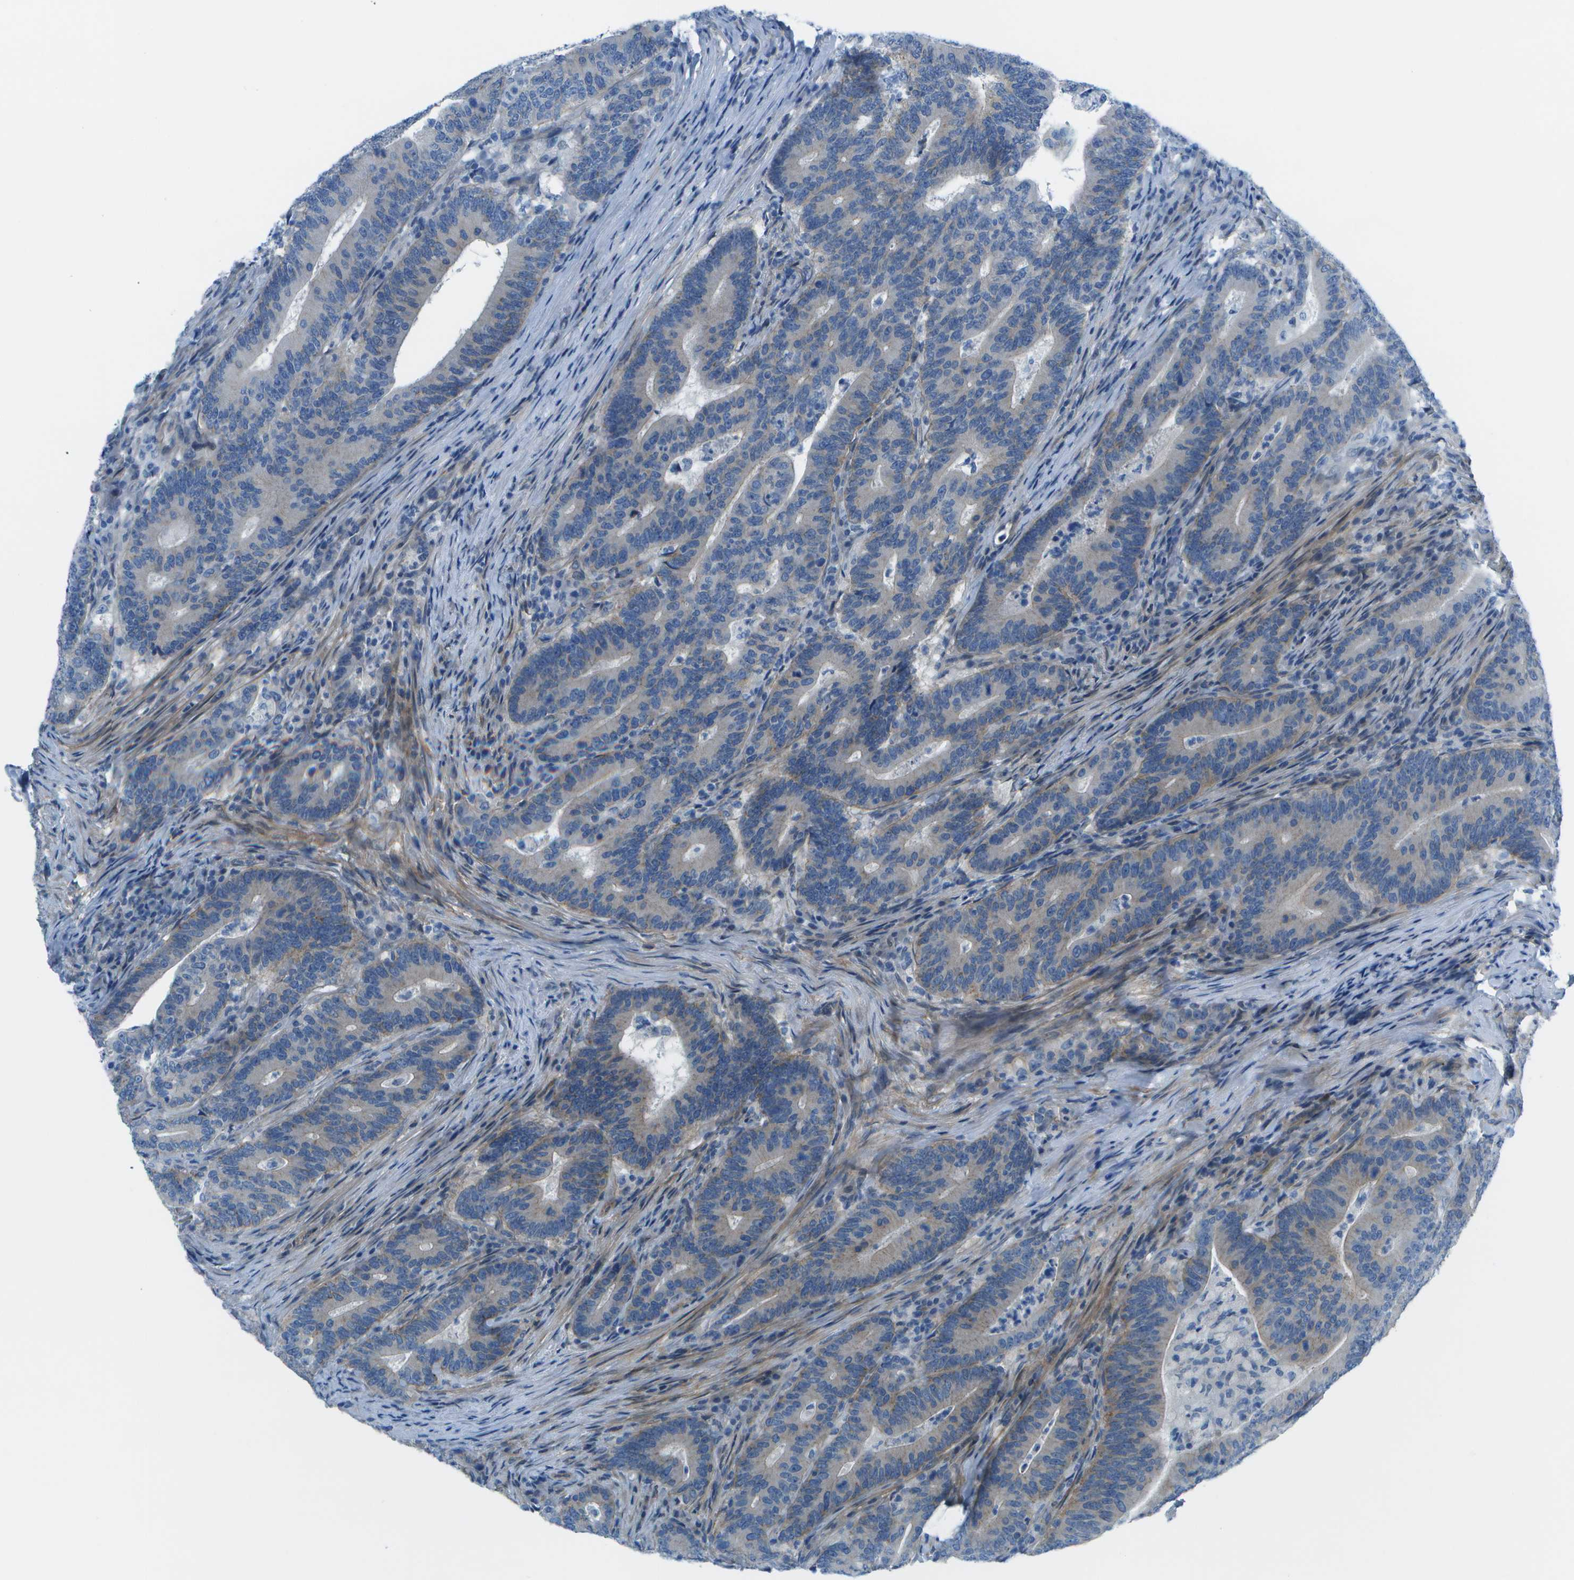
{"staining": {"intensity": "moderate", "quantity": "25%-75%", "location": "cytoplasmic/membranous"}, "tissue": "colorectal cancer", "cell_type": "Tumor cells", "image_type": "cancer", "snomed": [{"axis": "morphology", "description": "Normal tissue, NOS"}, {"axis": "morphology", "description": "Adenocarcinoma, NOS"}, {"axis": "topography", "description": "Colon"}], "caption": "IHC of human colorectal cancer exhibits medium levels of moderate cytoplasmic/membranous staining in about 25%-75% of tumor cells. The staining is performed using DAB (3,3'-diaminobenzidine) brown chromogen to label protein expression. The nuclei are counter-stained blue using hematoxylin.", "gene": "SORBS3", "patient": {"sex": "female", "age": 66}}